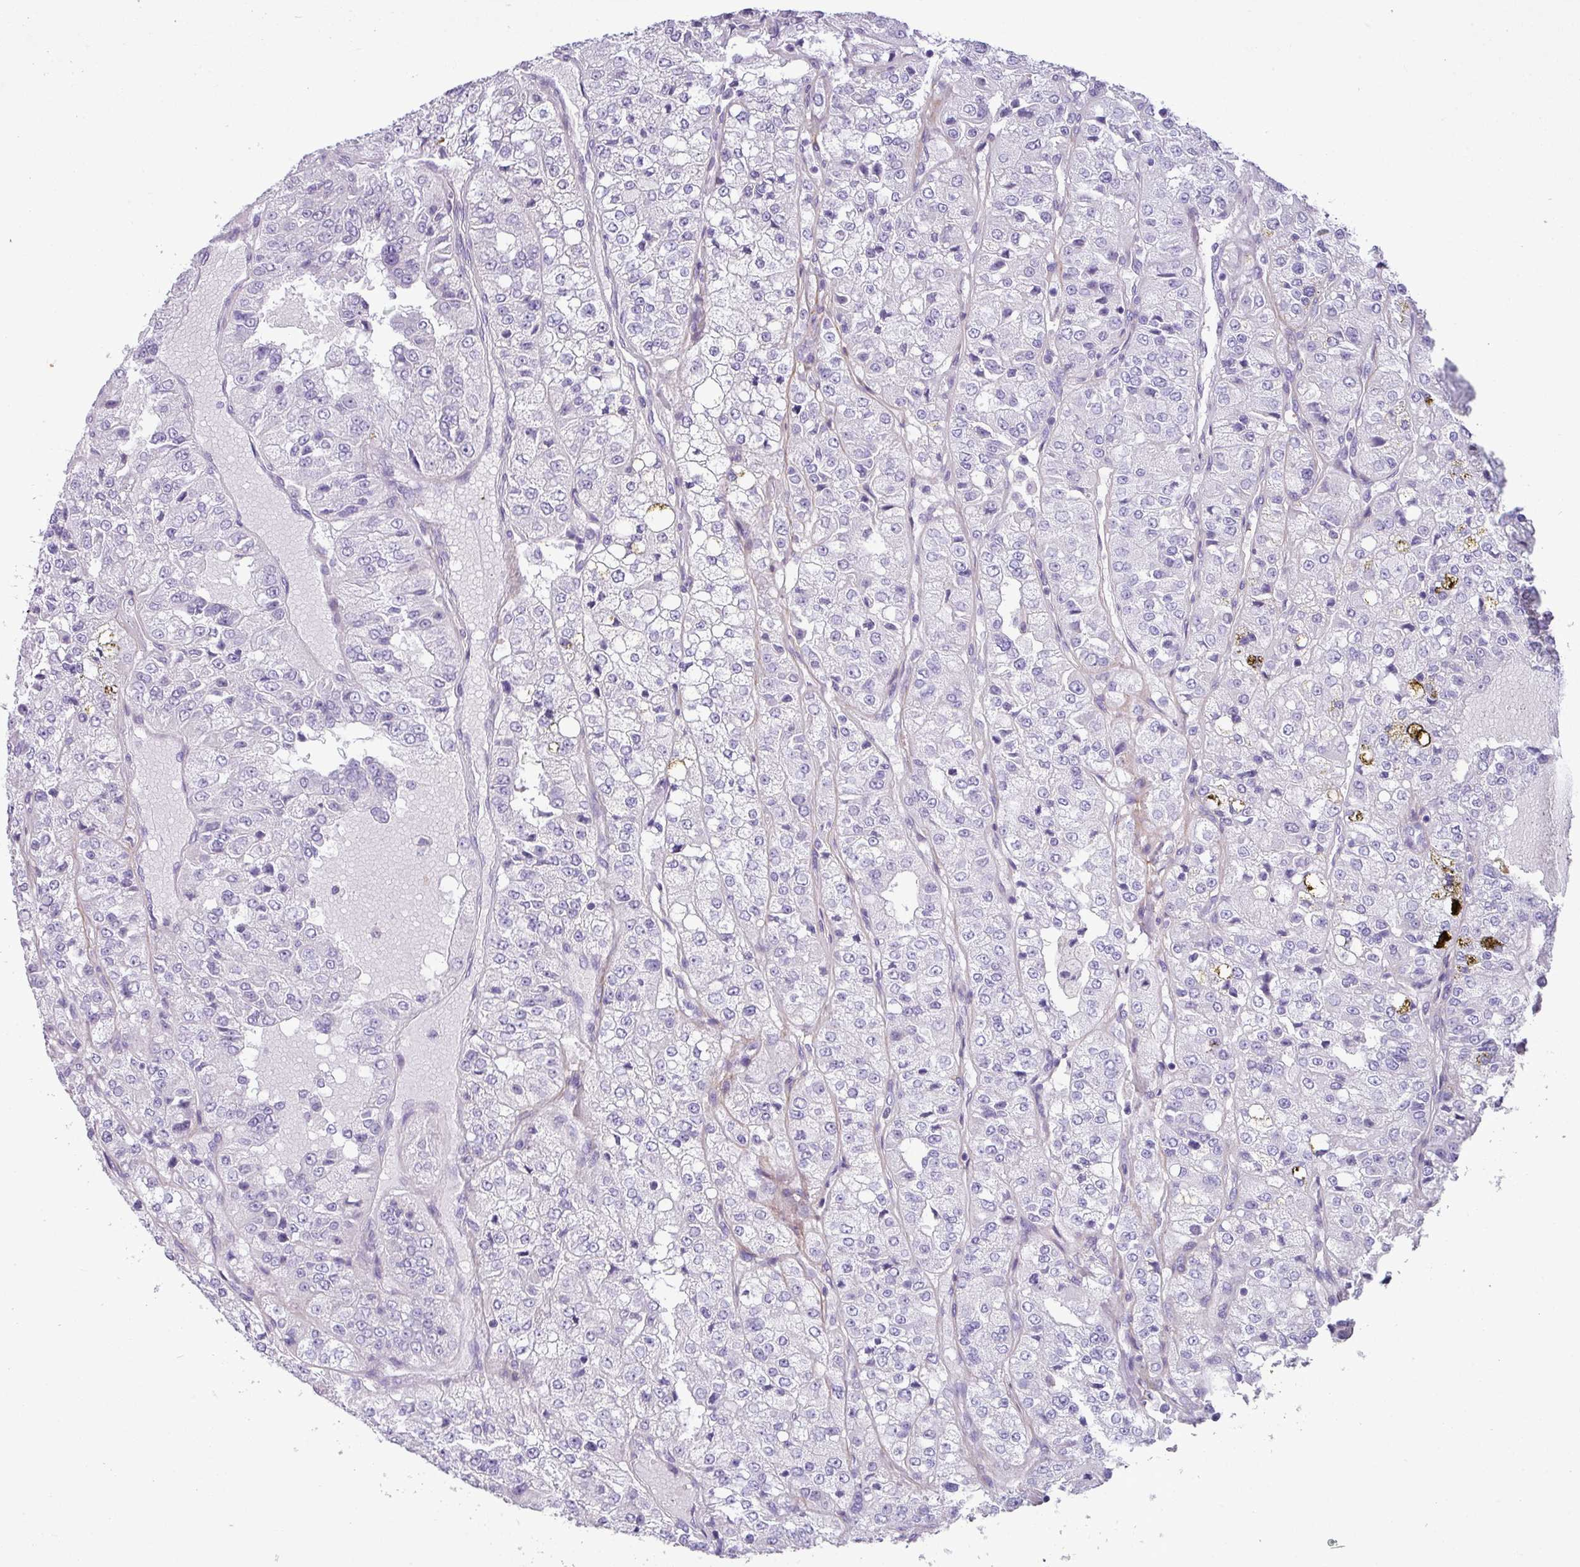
{"staining": {"intensity": "negative", "quantity": "none", "location": "none"}, "tissue": "renal cancer", "cell_type": "Tumor cells", "image_type": "cancer", "snomed": [{"axis": "morphology", "description": "Adenocarcinoma, NOS"}, {"axis": "topography", "description": "Kidney"}], "caption": "The photomicrograph displays no significant expression in tumor cells of adenocarcinoma (renal).", "gene": "KIRREL3", "patient": {"sex": "female", "age": 63}}